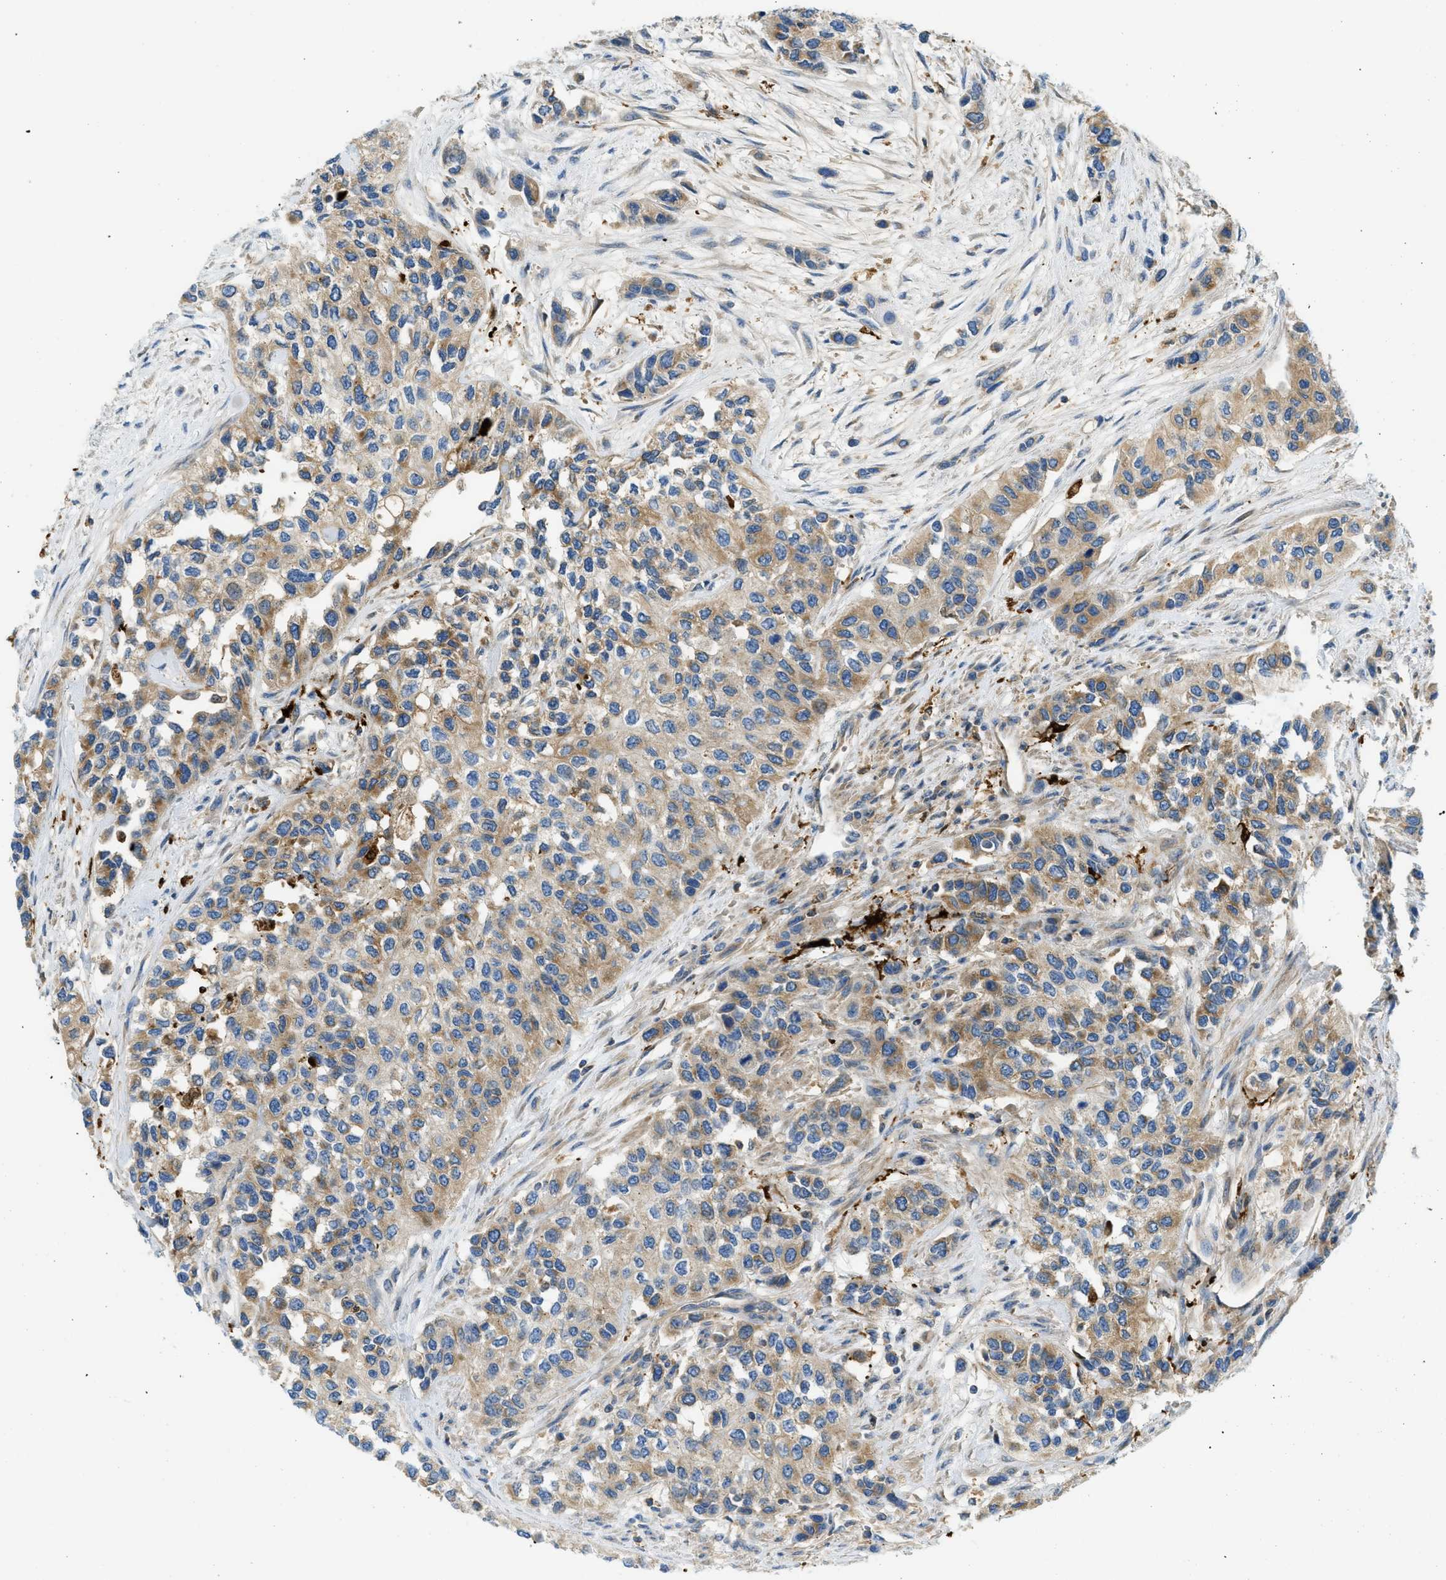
{"staining": {"intensity": "moderate", "quantity": ">75%", "location": "cytoplasmic/membranous"}, "tissue": "urothelial cancer", "cell_type": "Tumor cells", "image_type": "cancer", "snomed": [{"axis": "morphology", "description": "Urothelial carcinoma, High grade"}, {"axis": "topography", "description": "Urinary bladder"}], "caption": "High-magnification brightfield microscopy of urothelial carcinoma (high-grade) stained with DAB (brown) and counterstained with hematoxylin (blue). tumor cells exhibit moderate cytoplasmic/membranous expression is present in about>75% of cells.", "gene": "RFFL", "patient": {"sex": "female", "age": 56}}